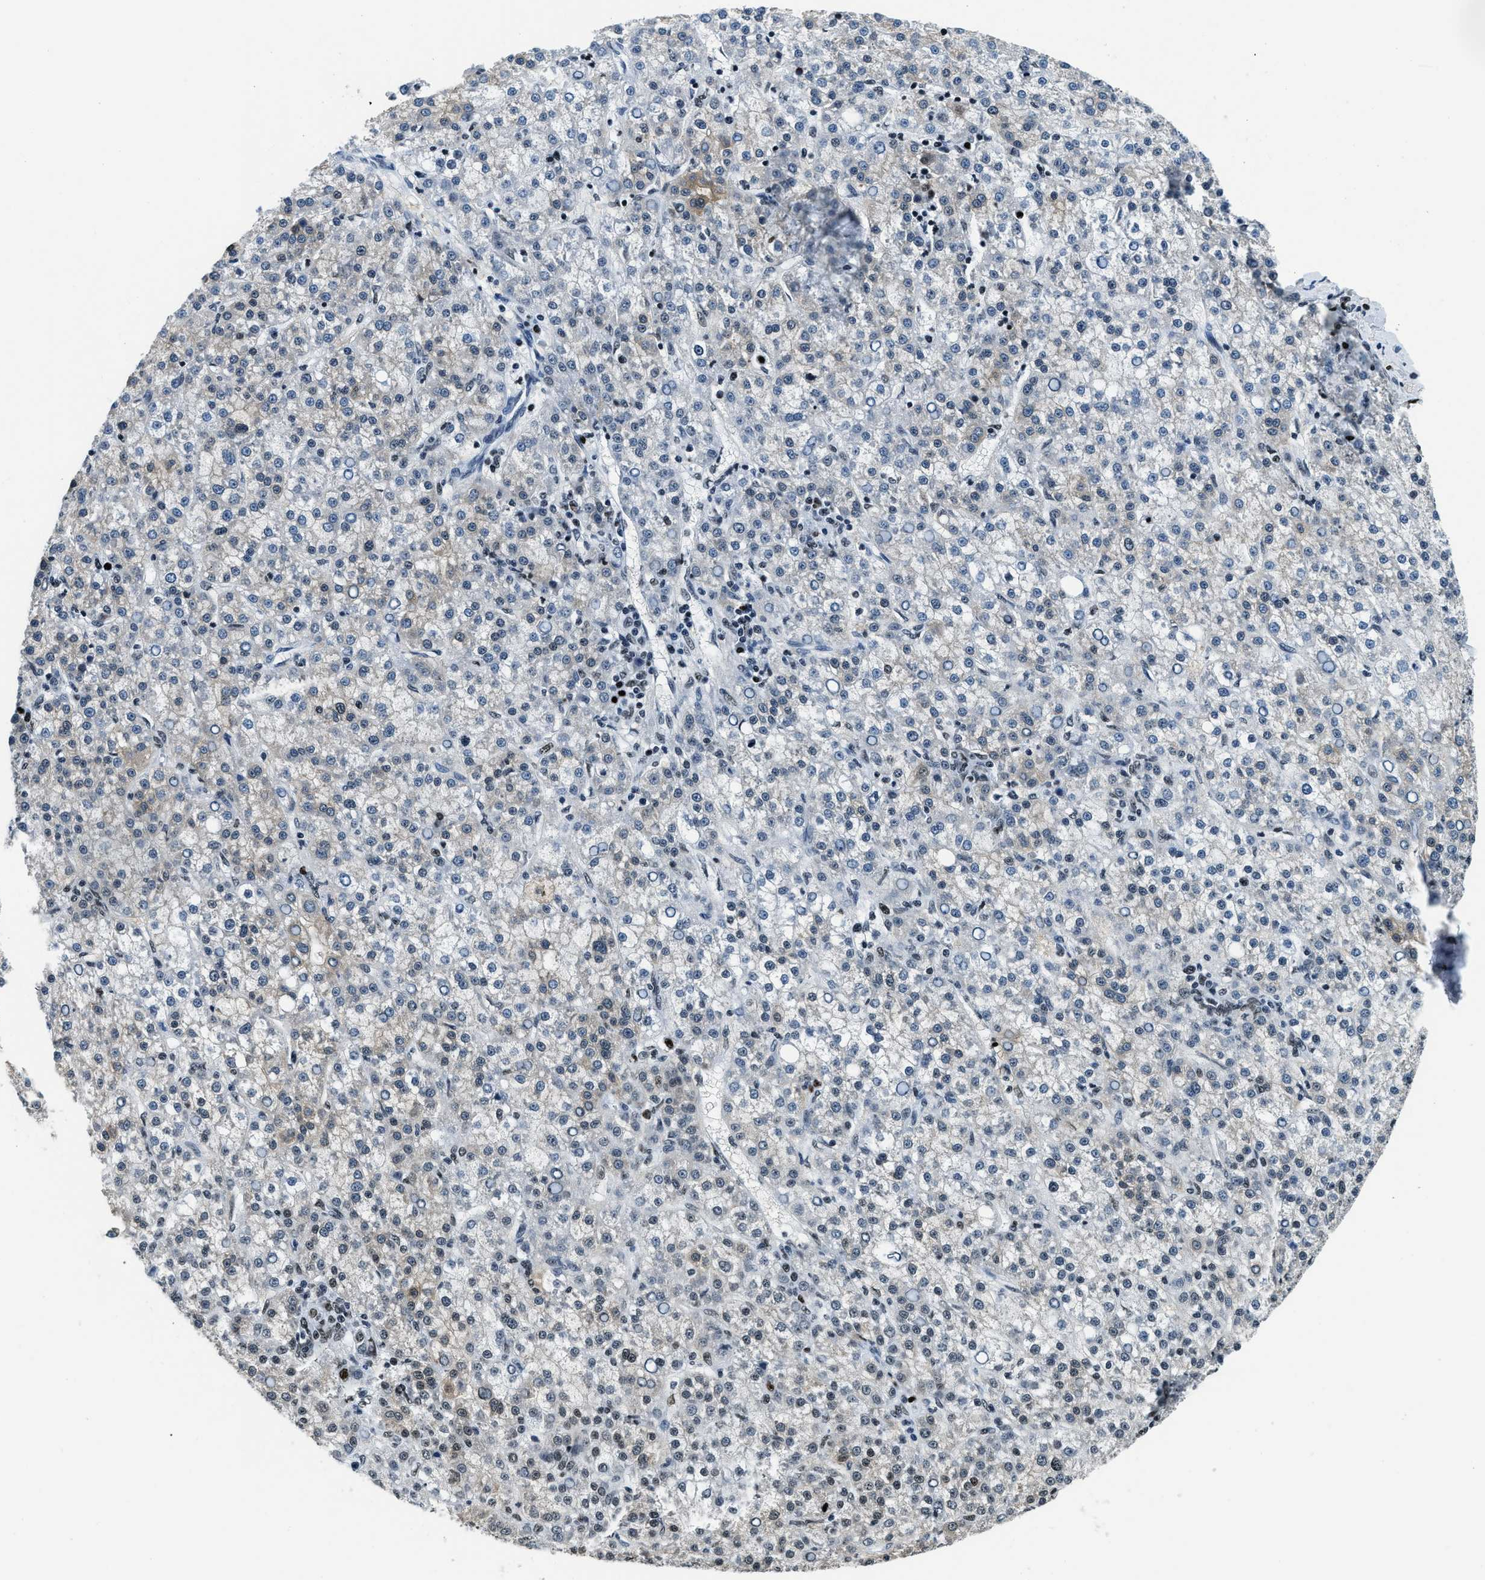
{"staining": {"intensity": "weak", "quantity": "<25%", "location": "nuclear"}, "tissue": "liver cancer", "cell_type": "Tumor cells", "image_type": "cancer", "snomed": [{"axis": "morphology", "description": "Carcinoma, Hepatocellular, NOS"}, {"axis": "topography", "description": "Liver"}], "caption": "Photomicrograph shows no significant protein staining in tumor cells of liver hepatocellular carcinoma.", "gene": "TOP1", "patient": {"sex": "female", "age": 58}}